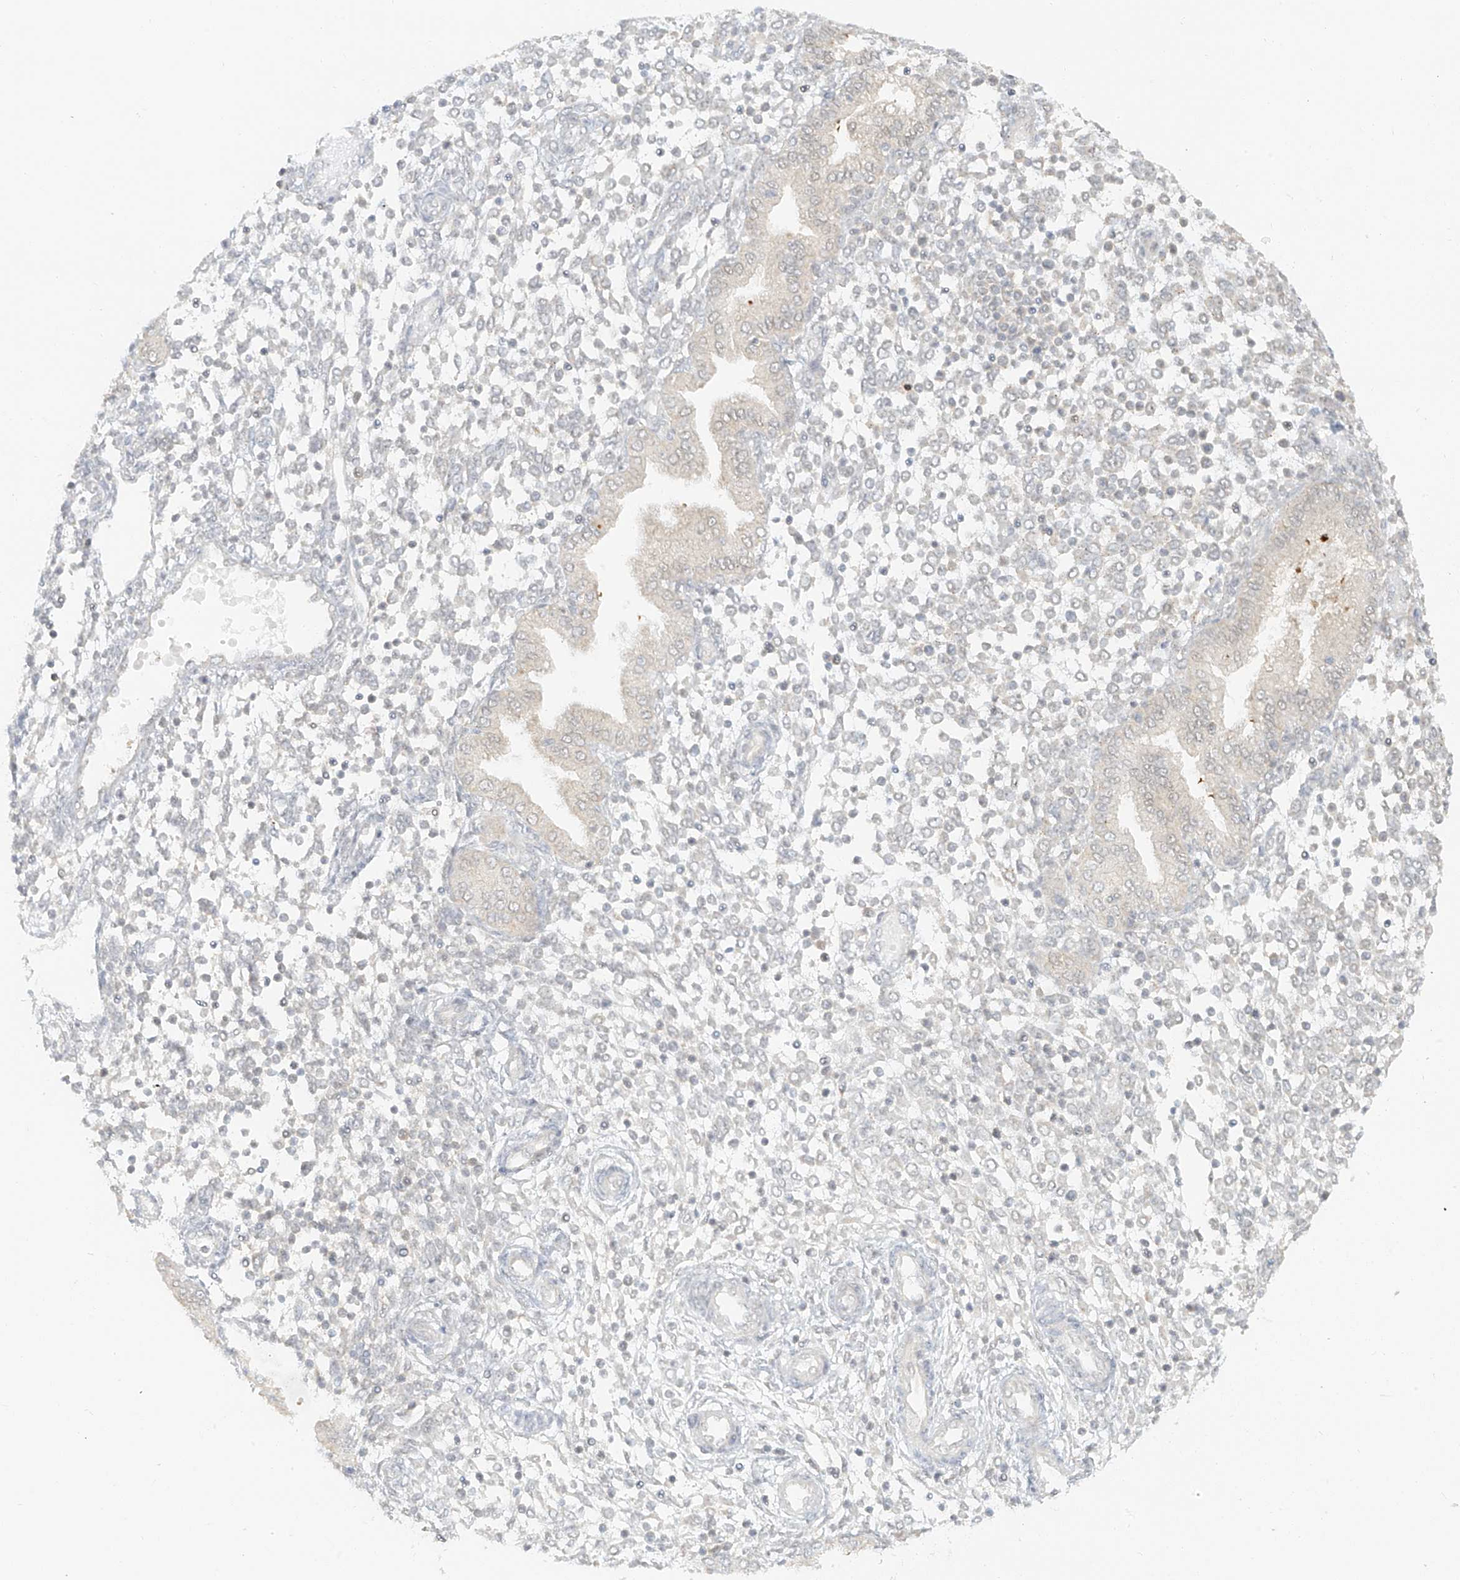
{"staining": {"intensity": "negative", "quantity": "none", "location": "none"}, "tissue": "endometrium", "cell_type": "Cells in endometrial stroma", "image_type": "normal", "snomed": [{"axis": "morphology", "description": "Normal tissue, NOS"}, {"axis": "topography", "description": "Endometrium"}], "caption": "This is a image of immunohistochemistry (IHC) staining of unremarkable endometrium, which shows no staining in cells in endometrial stroma. The staining was performed using DAB (3,3'-diaminobenzidine) to visualize the protein expression in brown, while the nuclei were stained in blue with hematoxylin (Magnification: 20x).", "gene": "MIPEP", "patient": {"sex": "female", "age": 53}}